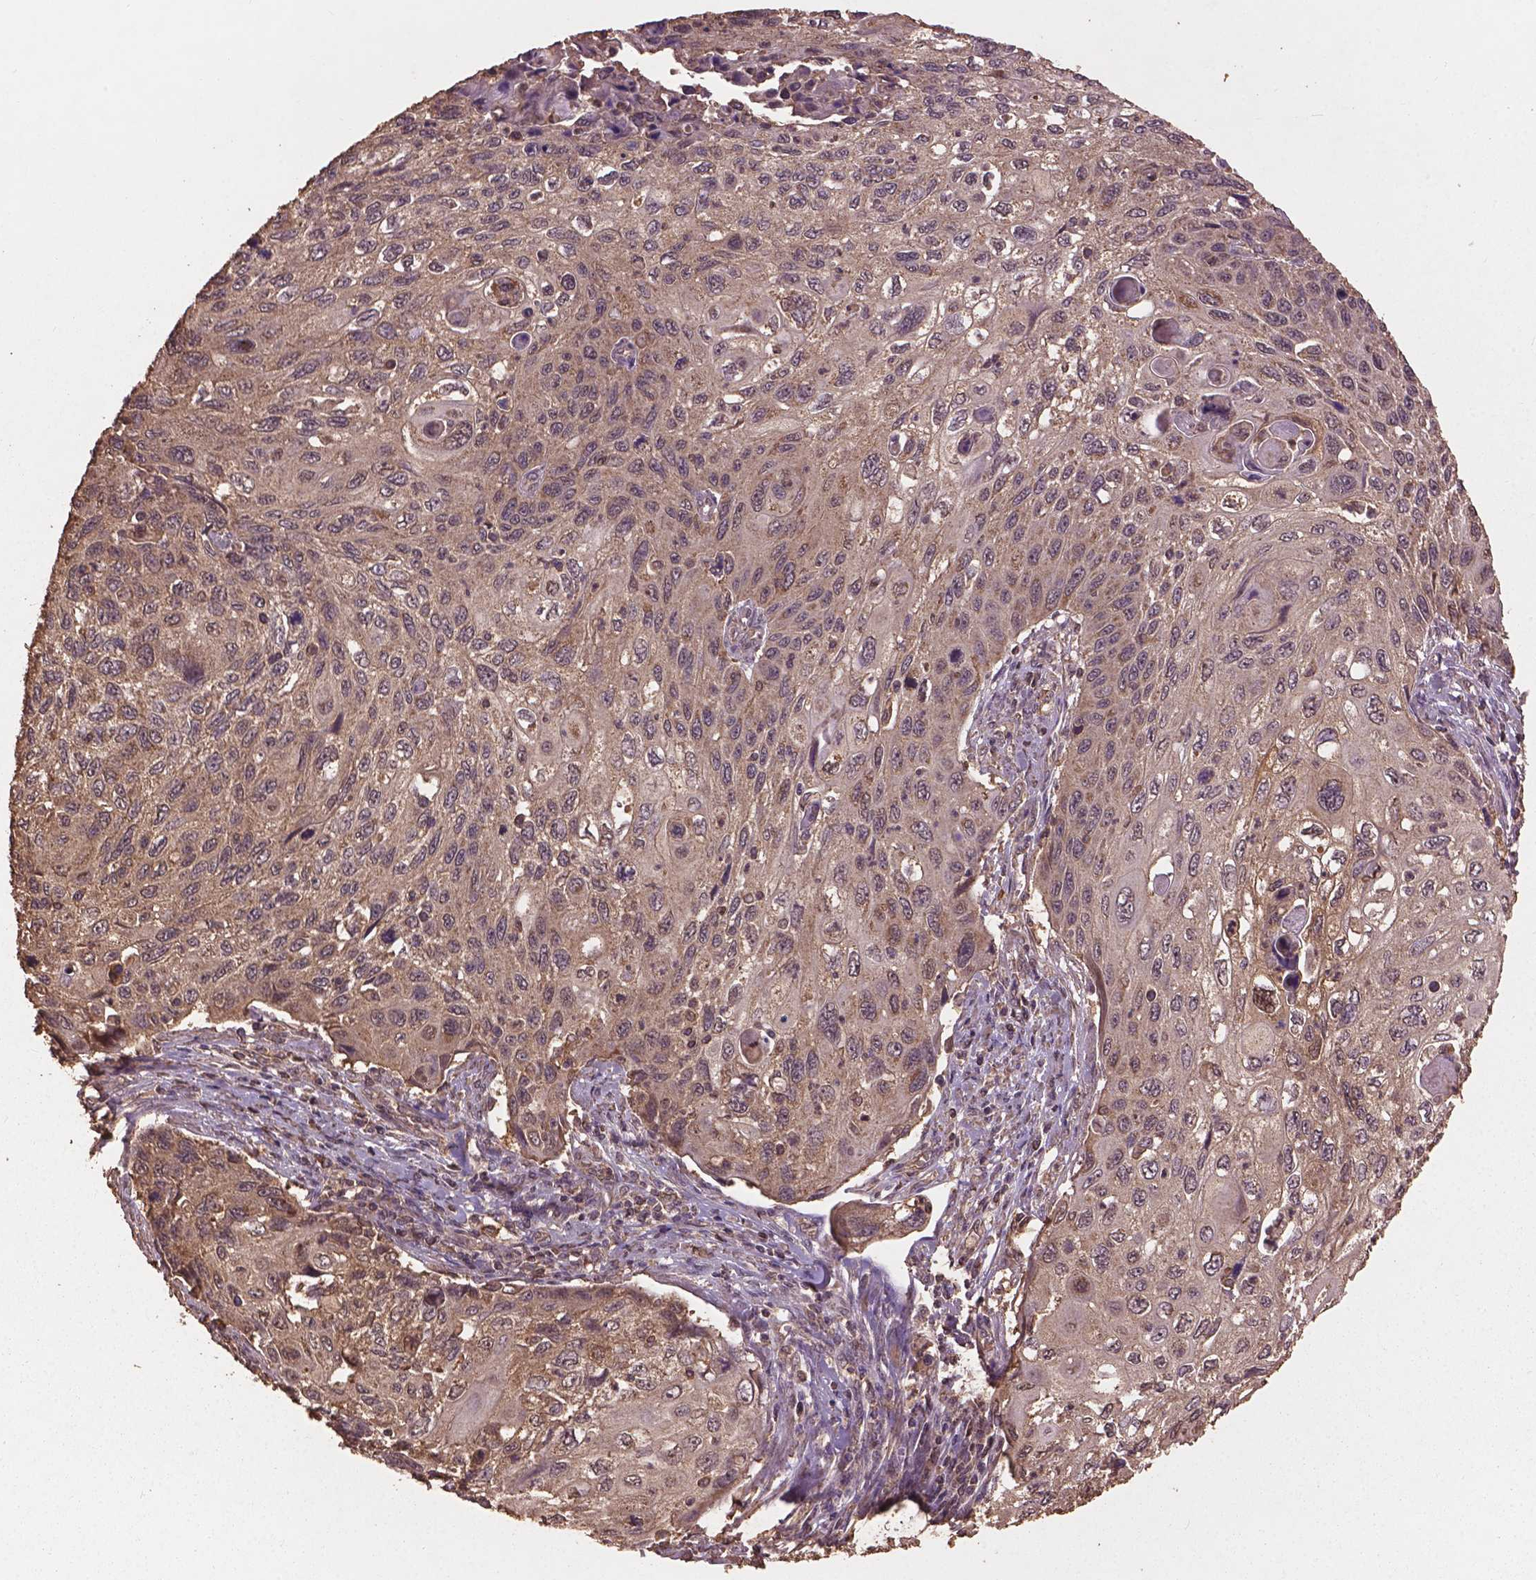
{"staining": {"intensity": "weak", "quantity": "<25%", "location": "cytoplasmic/membranous"}, "tissue": "cervical cancer", "cell_type": "Tumor cells", "image_type": "cancer", "snomed": [{"axis": "morphology", "description": "Squamous cell carcinoma, NOS"}, {"axis": "topography", "description": "Cervix"}], "caption": "High magnification brightfield microscopy of cervical cancer stained with DAB (brown) and counterstained with hematoxylin (blue): tumor cells show no significant staining. Nuclei are stained in blue.", "gene": "BABAM1", "patient": {"sex": "female", "age": 70}}